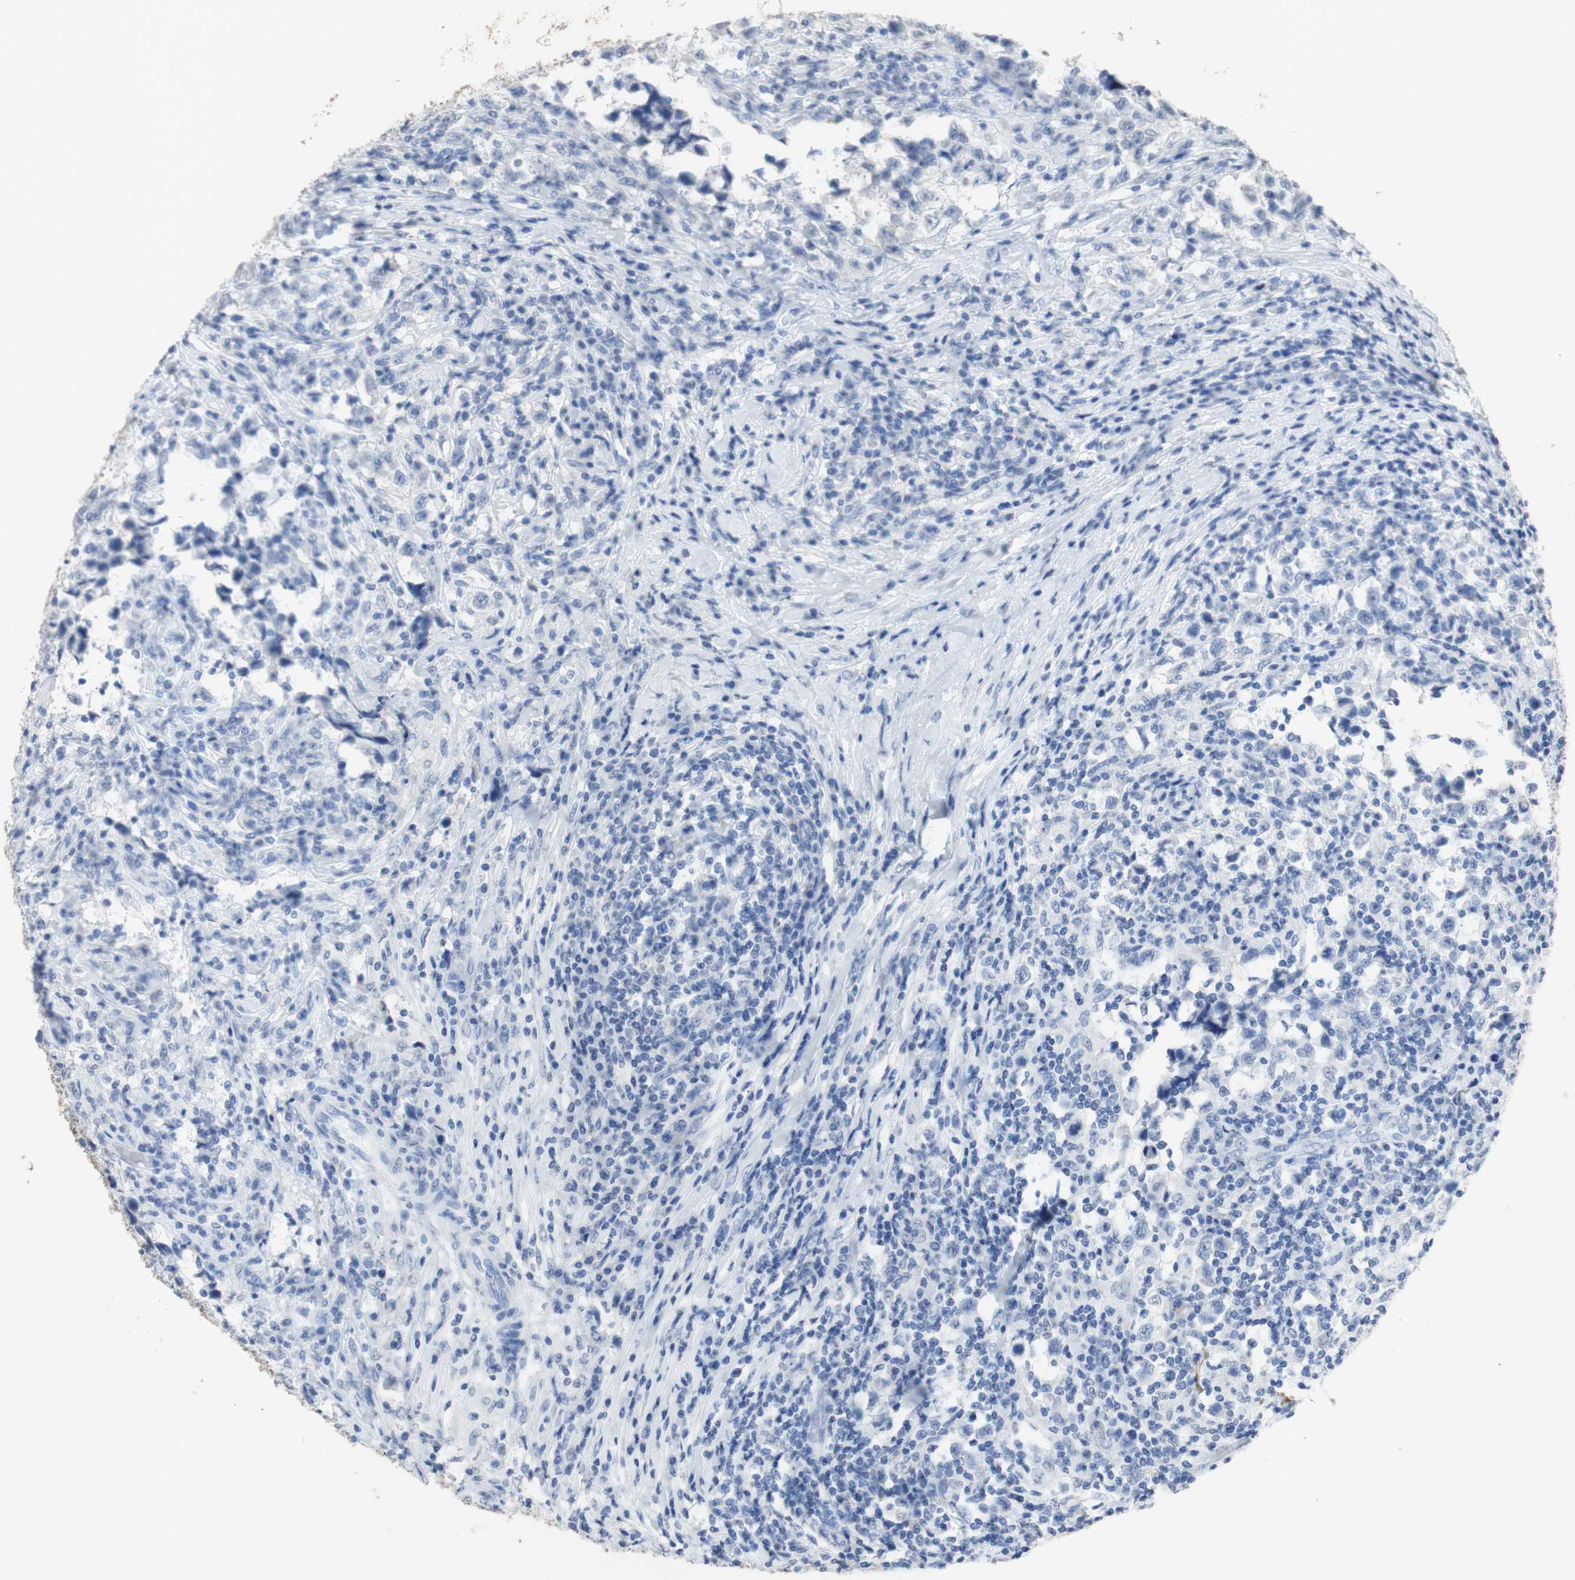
{"staining": {"intensity": "negative", "quantity": "none", "location": "none"}, "tissue": "testis cancer", "cell_type": "Tumor cells", "image_type": "cancer", "snomed": [{"axis": "morphology", "description": "Carcinoma, Embryonal, NOS"}, {"axis": "topography", "description": "Testis"}], "caption": "There is no significant positivity in tumor cells of testis cancer (embryonal carcinoma).", "gene": "L1CAM", "patient": {"sex": "male", "age": 21}}